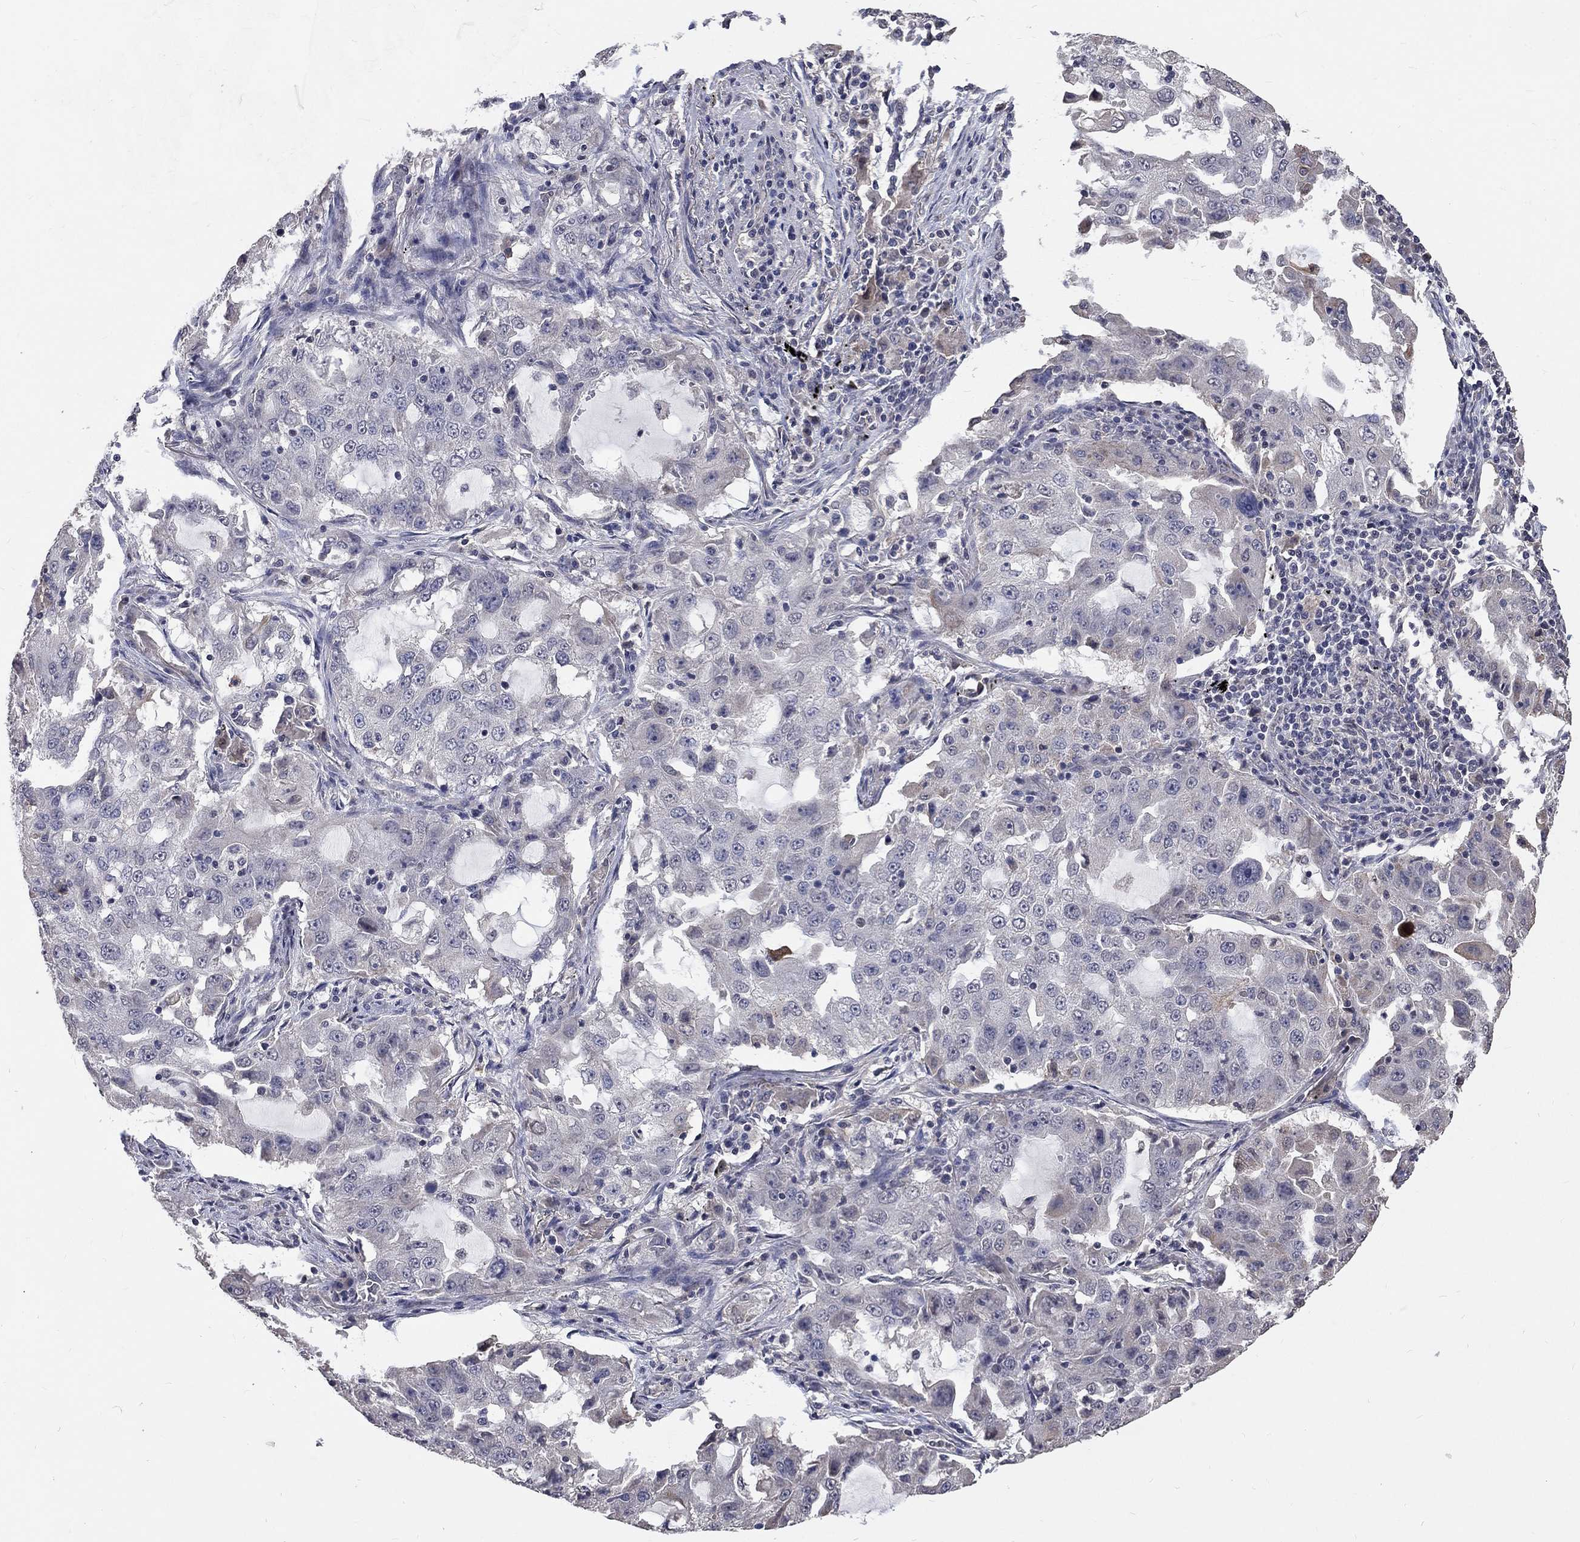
{"staining": {"intensity": "negative", "quantity": "none", "location": "none"}, "tissue": "lung cancer", "cell_type": "Tumor cells", "image_type": "cancer", "snomed": [{"axis": "morphology", "description": "Adenocarcinoma, NOS"}, {"axis": "topography", "description": "Lung"}], "caption": "Lung adenocarcinoma was stained to show a protein in brown. There is no significant positivity in tumor cells. The staining was performed using DAB to visualize the protein expression in brown, while the nuclei were stained in blue with hematoxylin (Magnification: 20x).", "gene": "CHST5", "patient": {"sex": "female", "age": 61}}